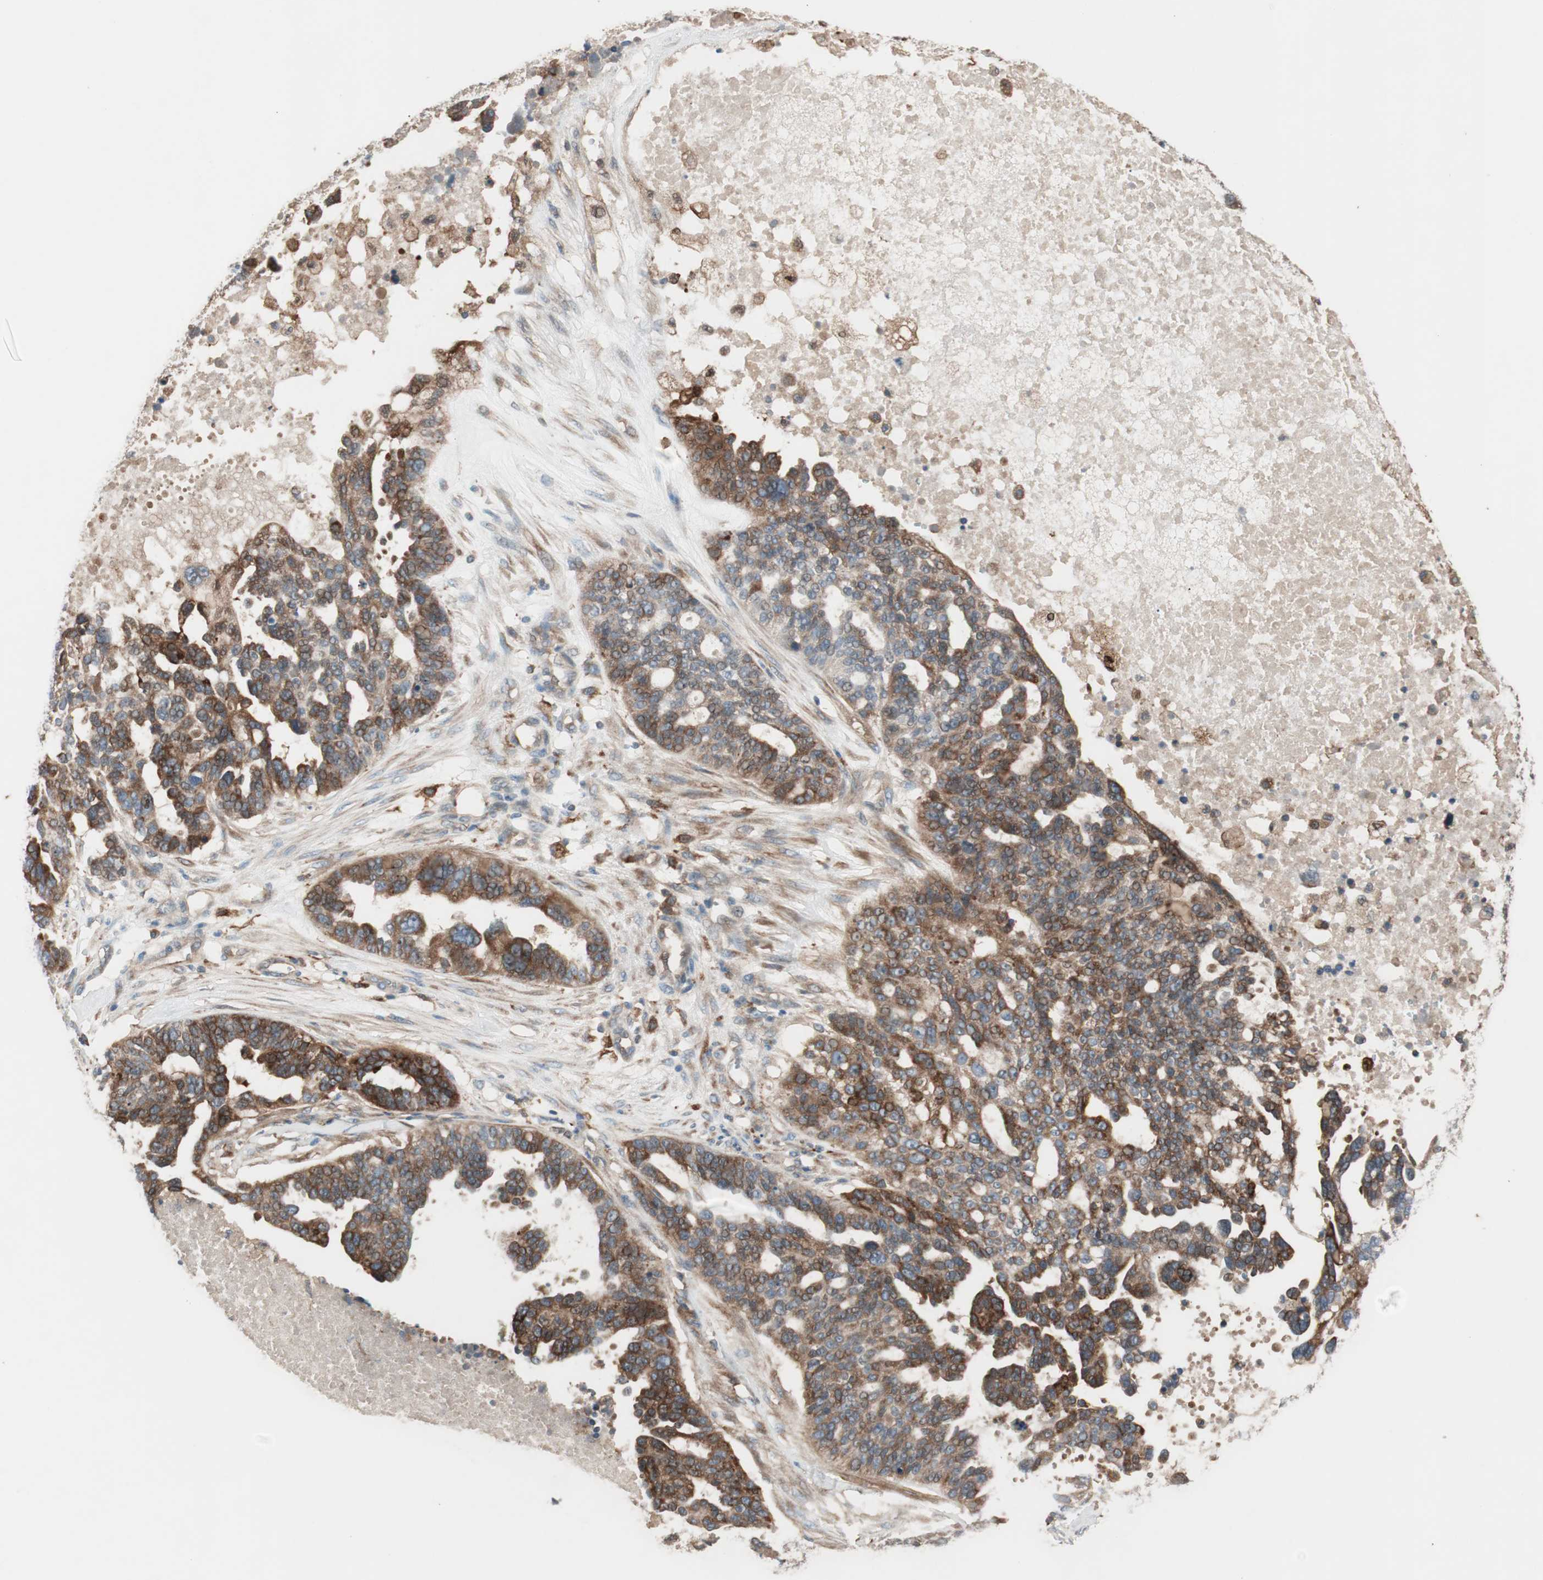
{"staining": {"intensity": "strong", "quantity": ">75%", "location": "cytoplasmic/membranous"}, "tissue": "ovarian cancer", "cell_type": "Tumor cells", "image_type": "cancer", "snomed": [{"axis": "morphology", "description": "Cystadenocarcinoma, serous, NOS"}, {"axis": "topography", "description": "Ovary"}], "caption": "A histopathology image of human serous cystadenocarcinoma (ovarian) stained for a protein reveals strong cytoplasmic/membranous brown staining in tumor cells.", "gene": "STAB1", "patient": {"sex": "female", "age": 59}}